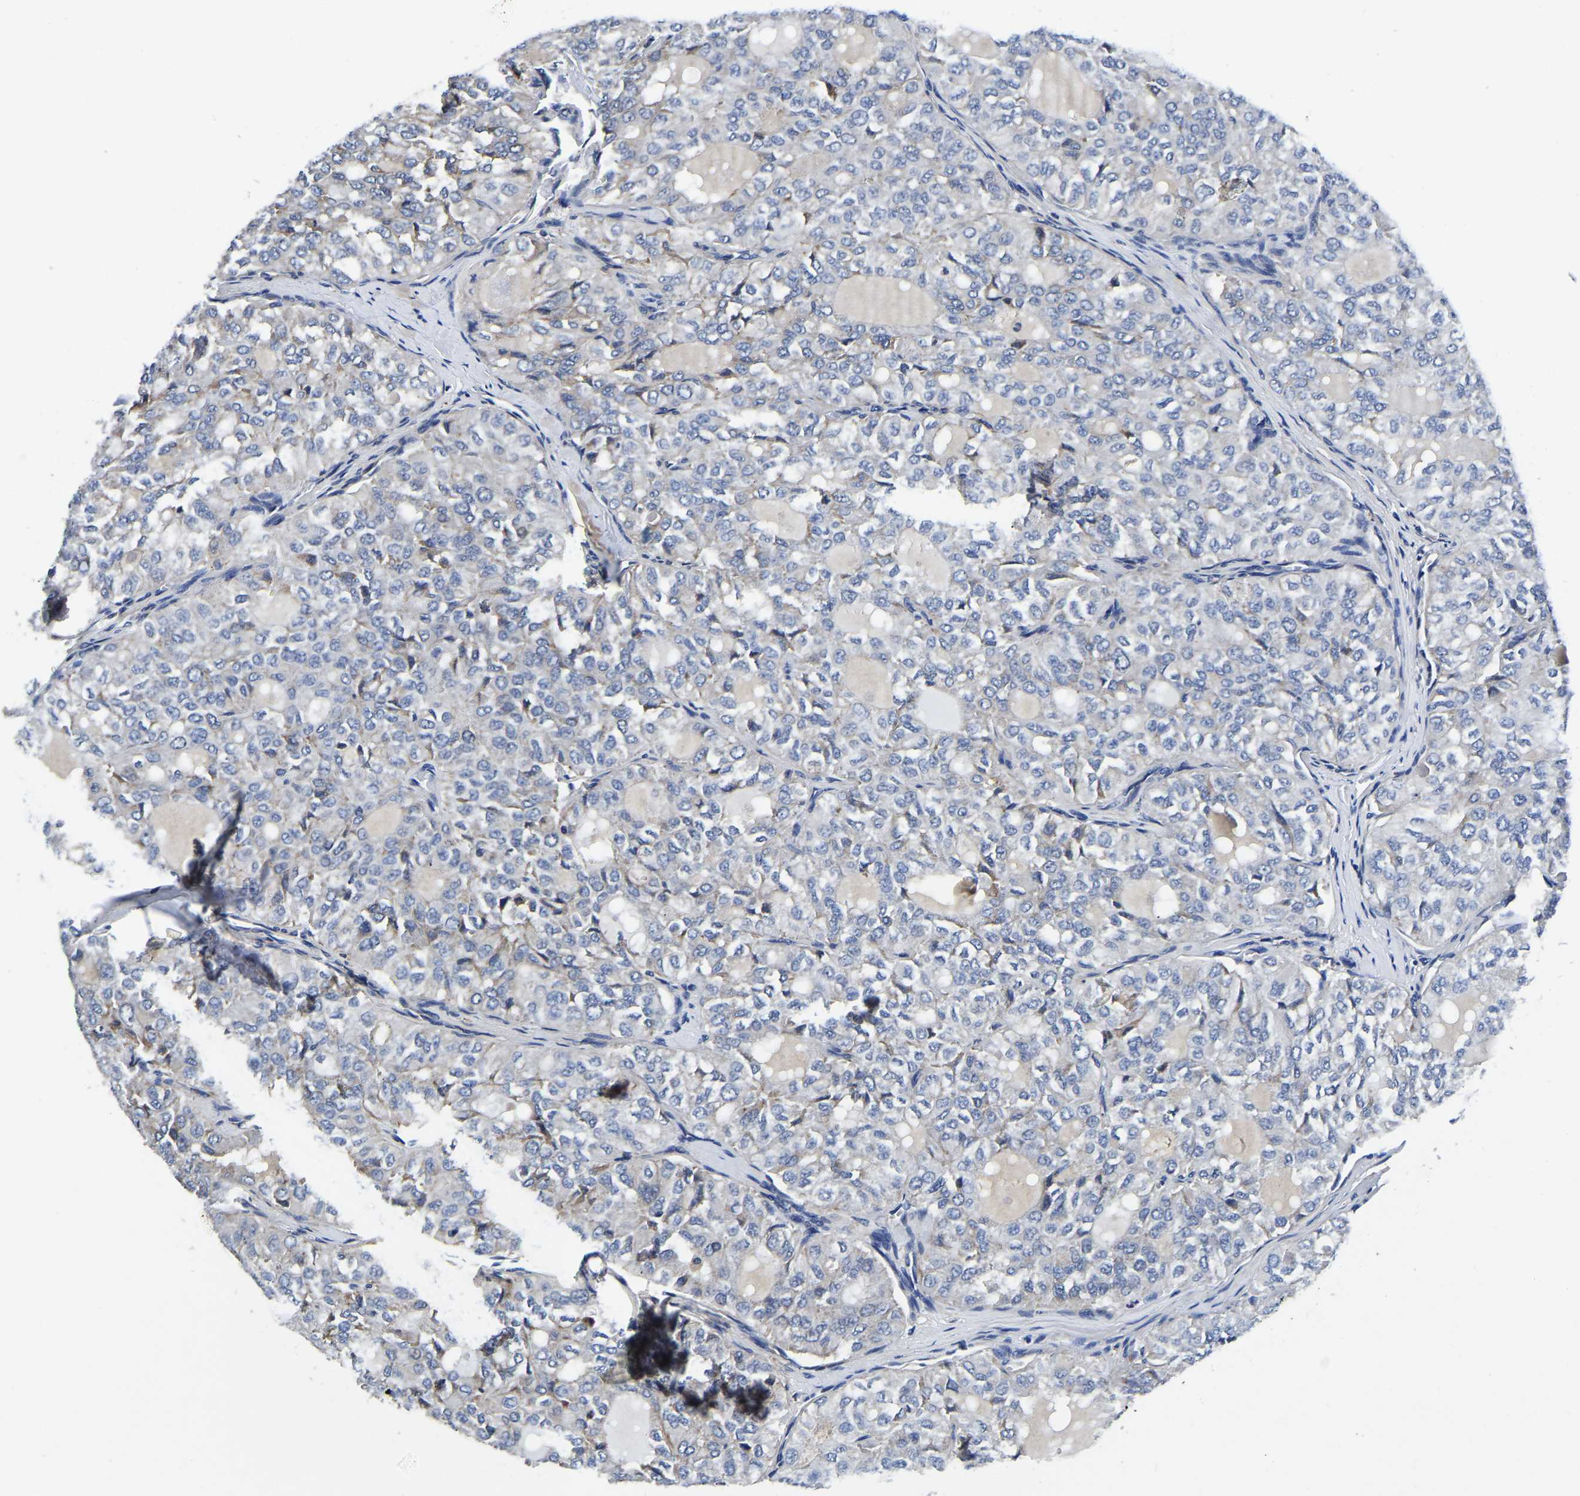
{"staining": {"intensity": "negative", "quantity": "none", "location": "none"}, "tissue": "thyroid cancer", "cell_type": "Tumor cells", "image_type": "cancer", "snomed": [{"axis": "morphology", "description": "Follicular adenoma carcinoma, NOS"}, {"axis": "topography", "description": "Thyroid gland"}], "caption": "Immunohistochemistry (IHC) image of neoplastic tissue: human thyroid follicular adenoma carcinoma stained with DAB (3,3'-diaminobenzidine) shows no significant protein expression in tumor cells. Brightfield microscopy of immunohistochemistry (IHC) stained with DAB (3,3'-diaminobenzidine) (brown) and hematoxylin (blue), captured at high magnification.", "gene": "KCTD17", "patient": {"sex": "male", "age": 75}}